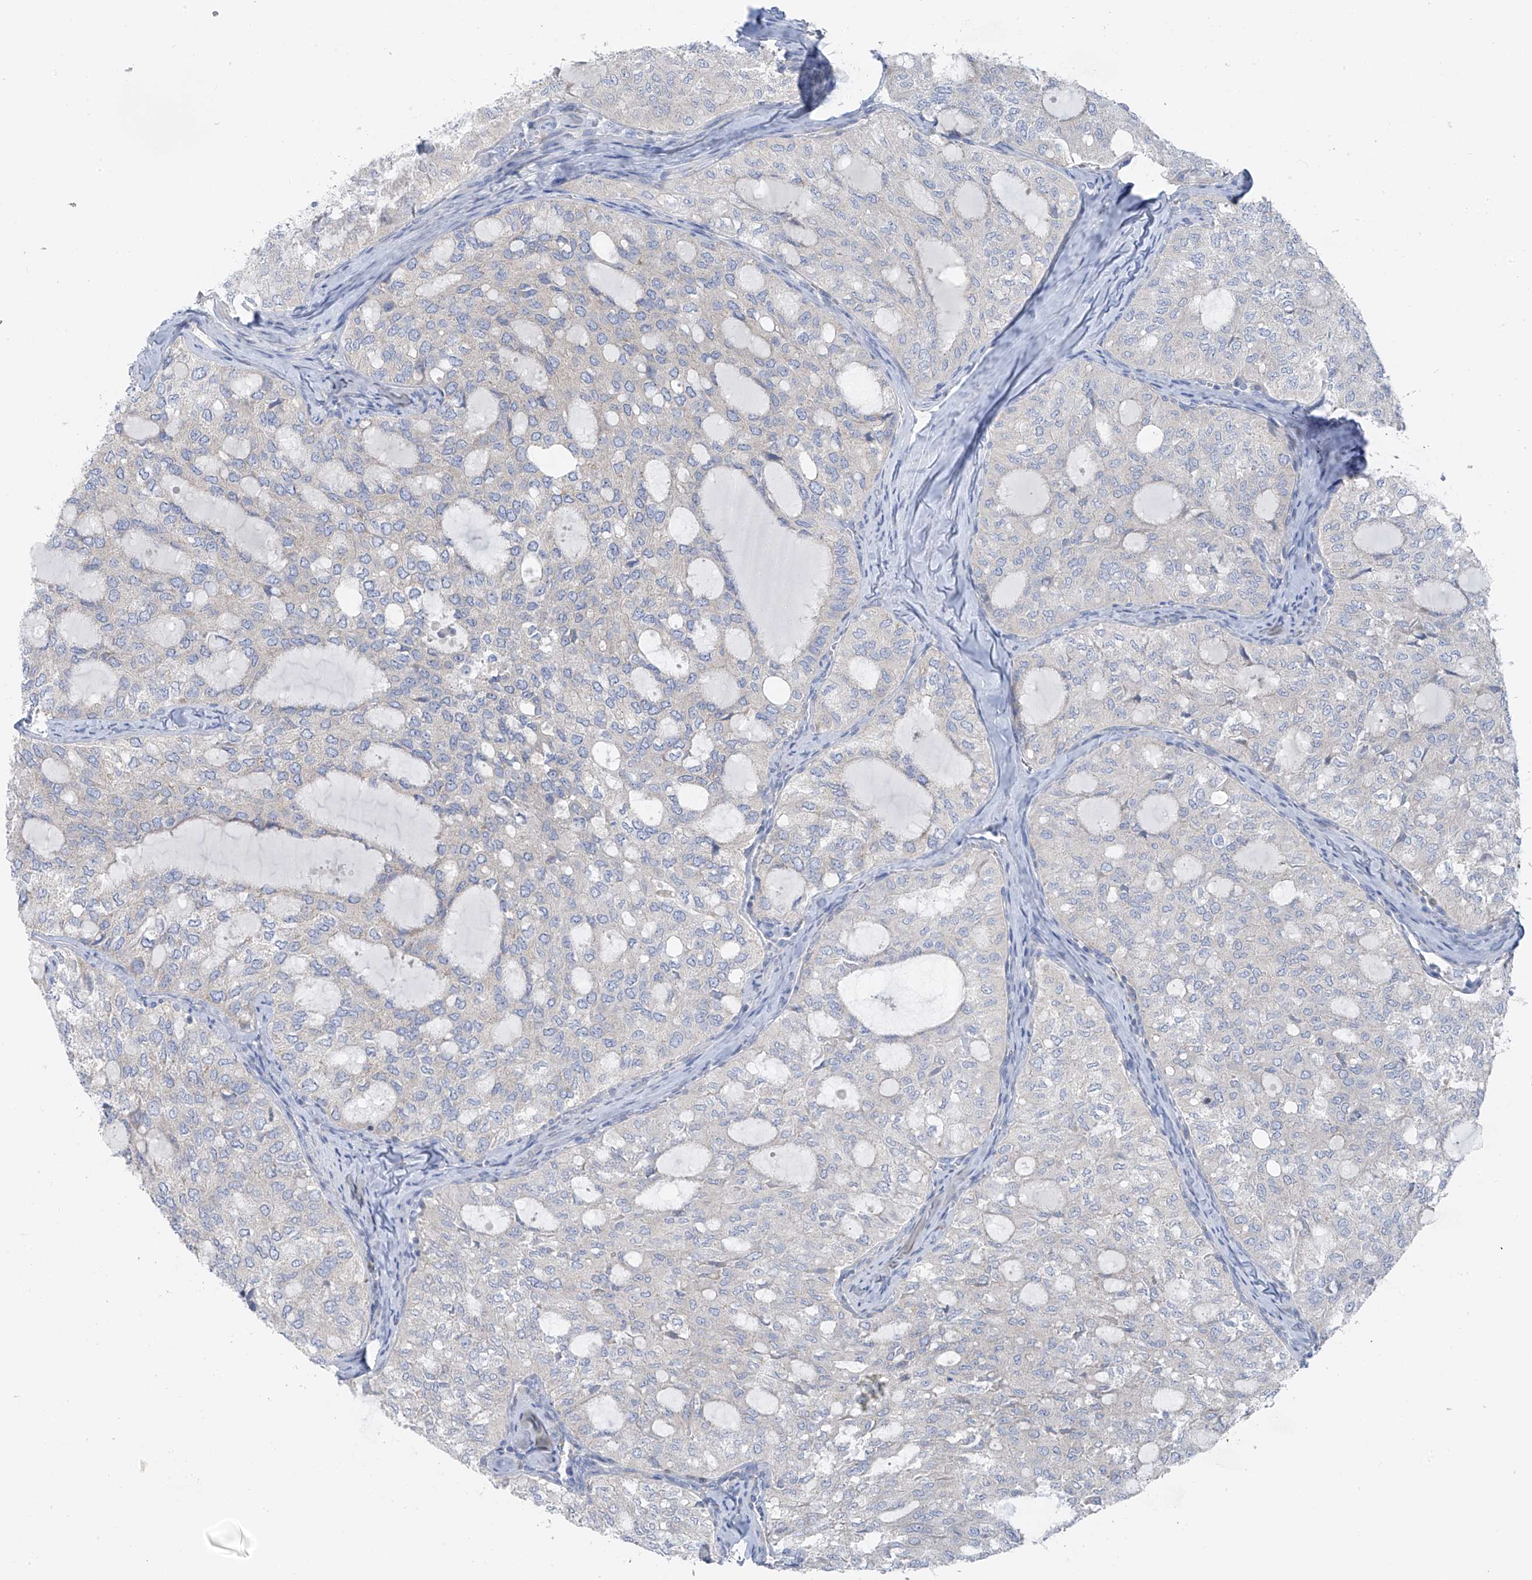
{"staining": {"intensity": "negative", "quantity": "none", "location": "none"}, "tissue": "thyroid cancer", "cell_type": "Tumor cells", "image_type": "cancer", "snomed": [{"axis": "morphology", "description": "Follicular adenoma carcinoma, NOS"}, {"axis": "topography", "description": "Thyroid gland"}], "caption": "Immunohistochemical staining of thyroid cancer (follicular adenoma carcinoma) reveals no significant positivity in tumor cells.", "gene": "POMGNT2", "patient": {"sex": "male", "age": 75}}